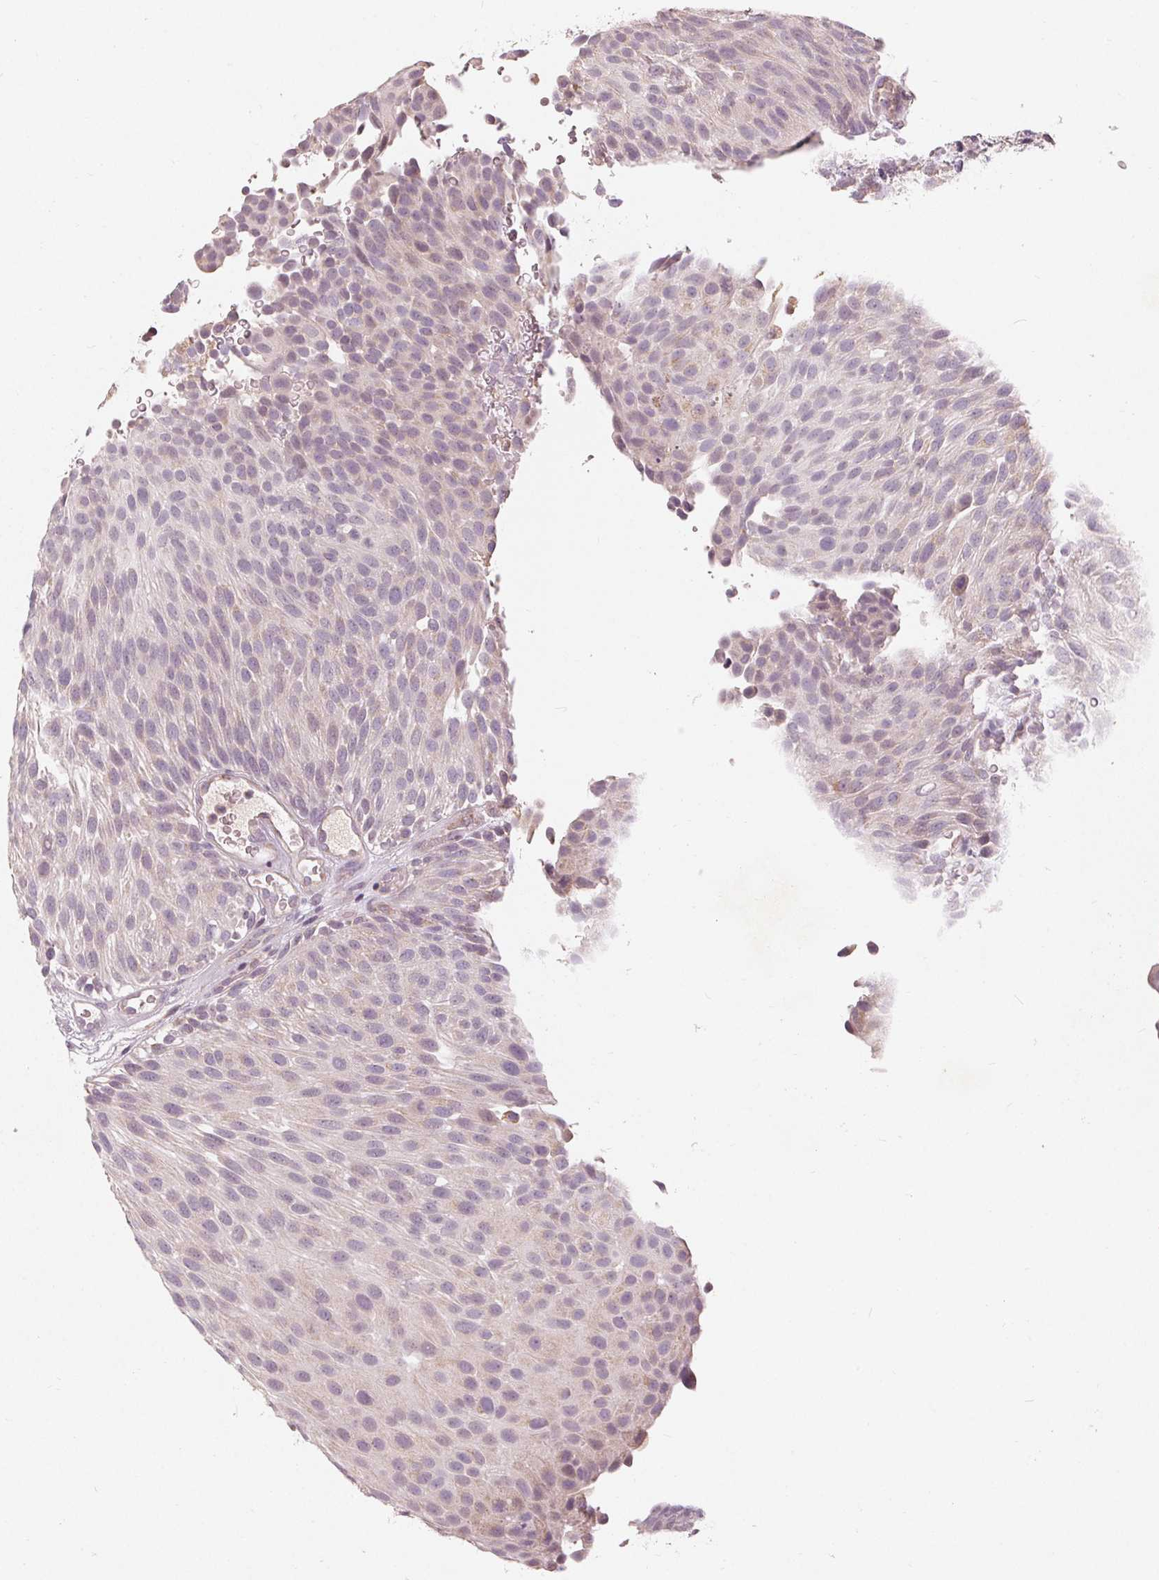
{"staining": {"intensity": "negative", "quantity": "none", "location": "none"}, "tissue": "urothelial cancer", "cell_type": "Tumor cells", "image_type": "cancer", "snomed": [{"axis": "morphology", "description": "Urothelial carcinoma, Low grade"}, {"axis": "topography", "description": "Urinary bladder"}], "caption": "Immunohistochemistry (IHC) of urothelial carcinoma (low-grade) displays no positivity in tumor cells.", "gene": "TRIM60", "patient": {"sex": "male", "age": 78}}